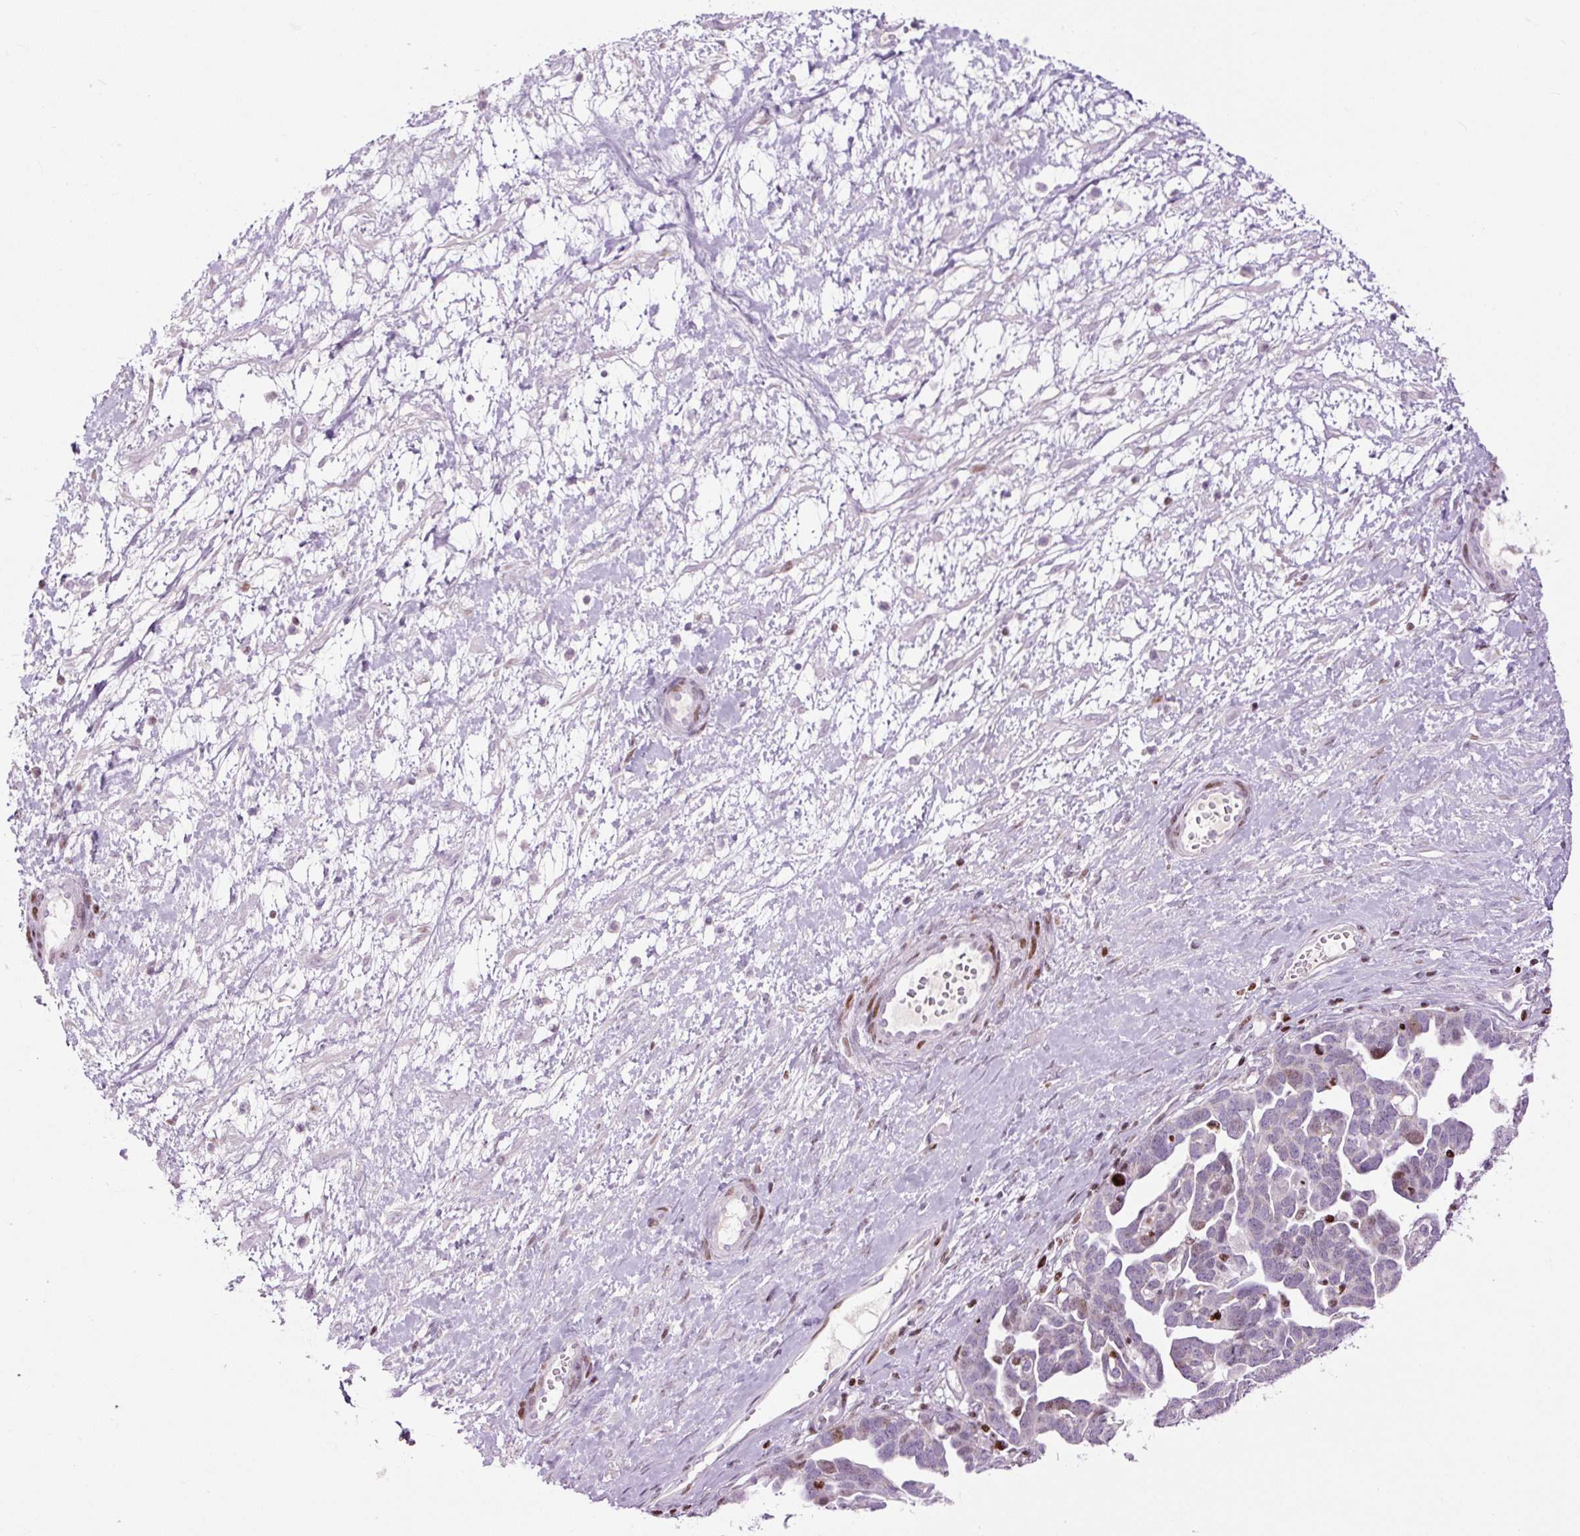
{"staining": {"intensity": "moderate", "quantity": "<25%", "location": "nuclear"}, "tissue": "ovarian cancer", "cell_type": "Tumor cells", "image_type": "cancer", "snomed": [{"axis": "morphology", "description": "Cystadenocarcinoma, serous, NOS"}, {"axis": "topography", "description": "Ovary"}], "caption": "DAB immunohistochemical staining of serous cystadenocarcinoma (ovarian) demonstrates moderate nuclear protein expression in about <25% of tumor cells. Nuclei are stained in blue.", "gene": "TMEM177", "patient": {"sex": "female", "age": 54}}